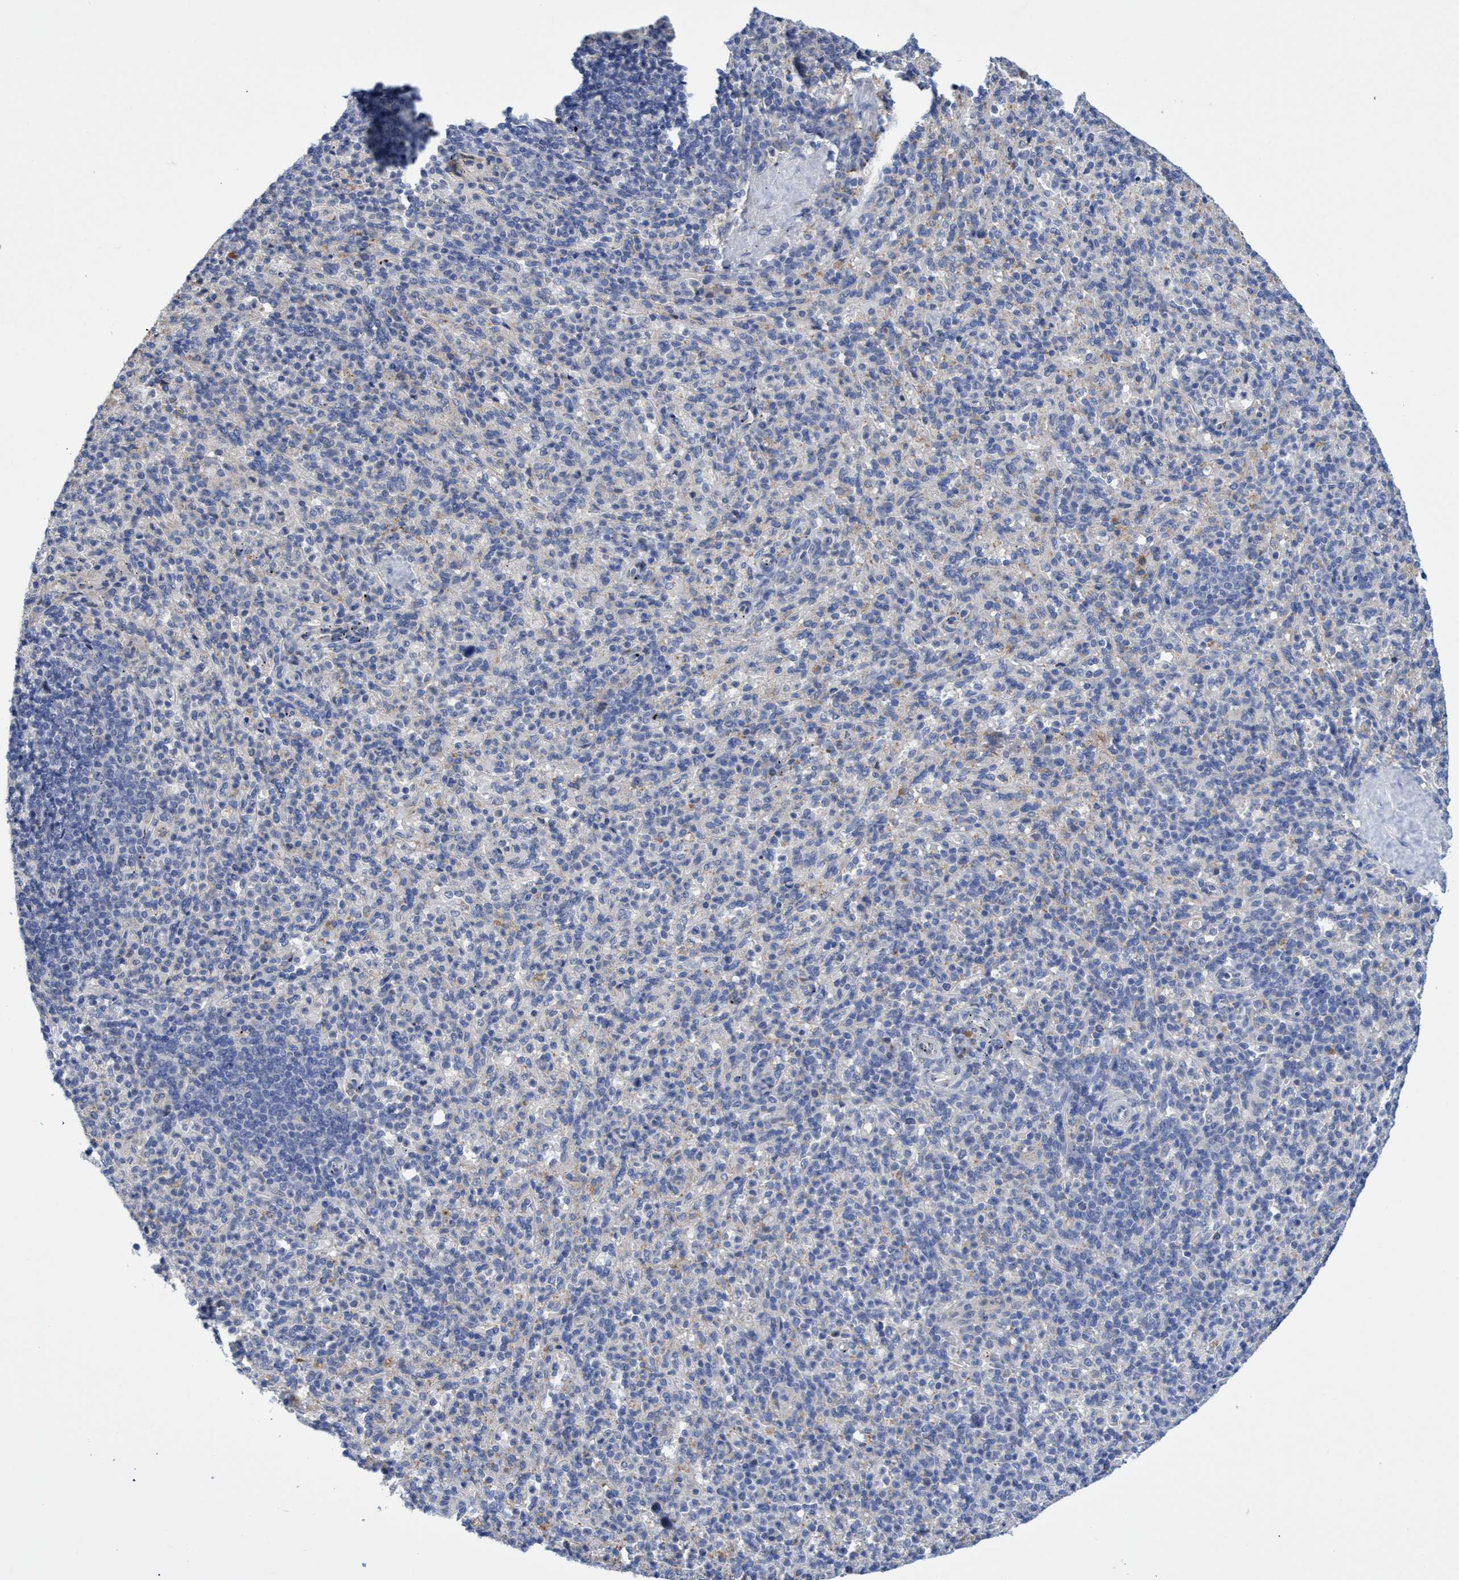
{"staining": {"intensity": "weak", "quantity": "<25%", "location": "cytoplasmic/membranous"}, "tissue": "spleen", "cell_type": "Cells in red pulp", "image_type": "normal", "snomed": [{"axis": "morphology", "description": "Normal tissue, NOS"}, {"axis": "topography", "description": "Spleen"}], "caption": "This is a micrograph of IHC staining of unremarkable spleen, which shows no expression in cells in red pulp.", "gene": "SVEP1", "patient": {"sex": "male", "age": 36}}